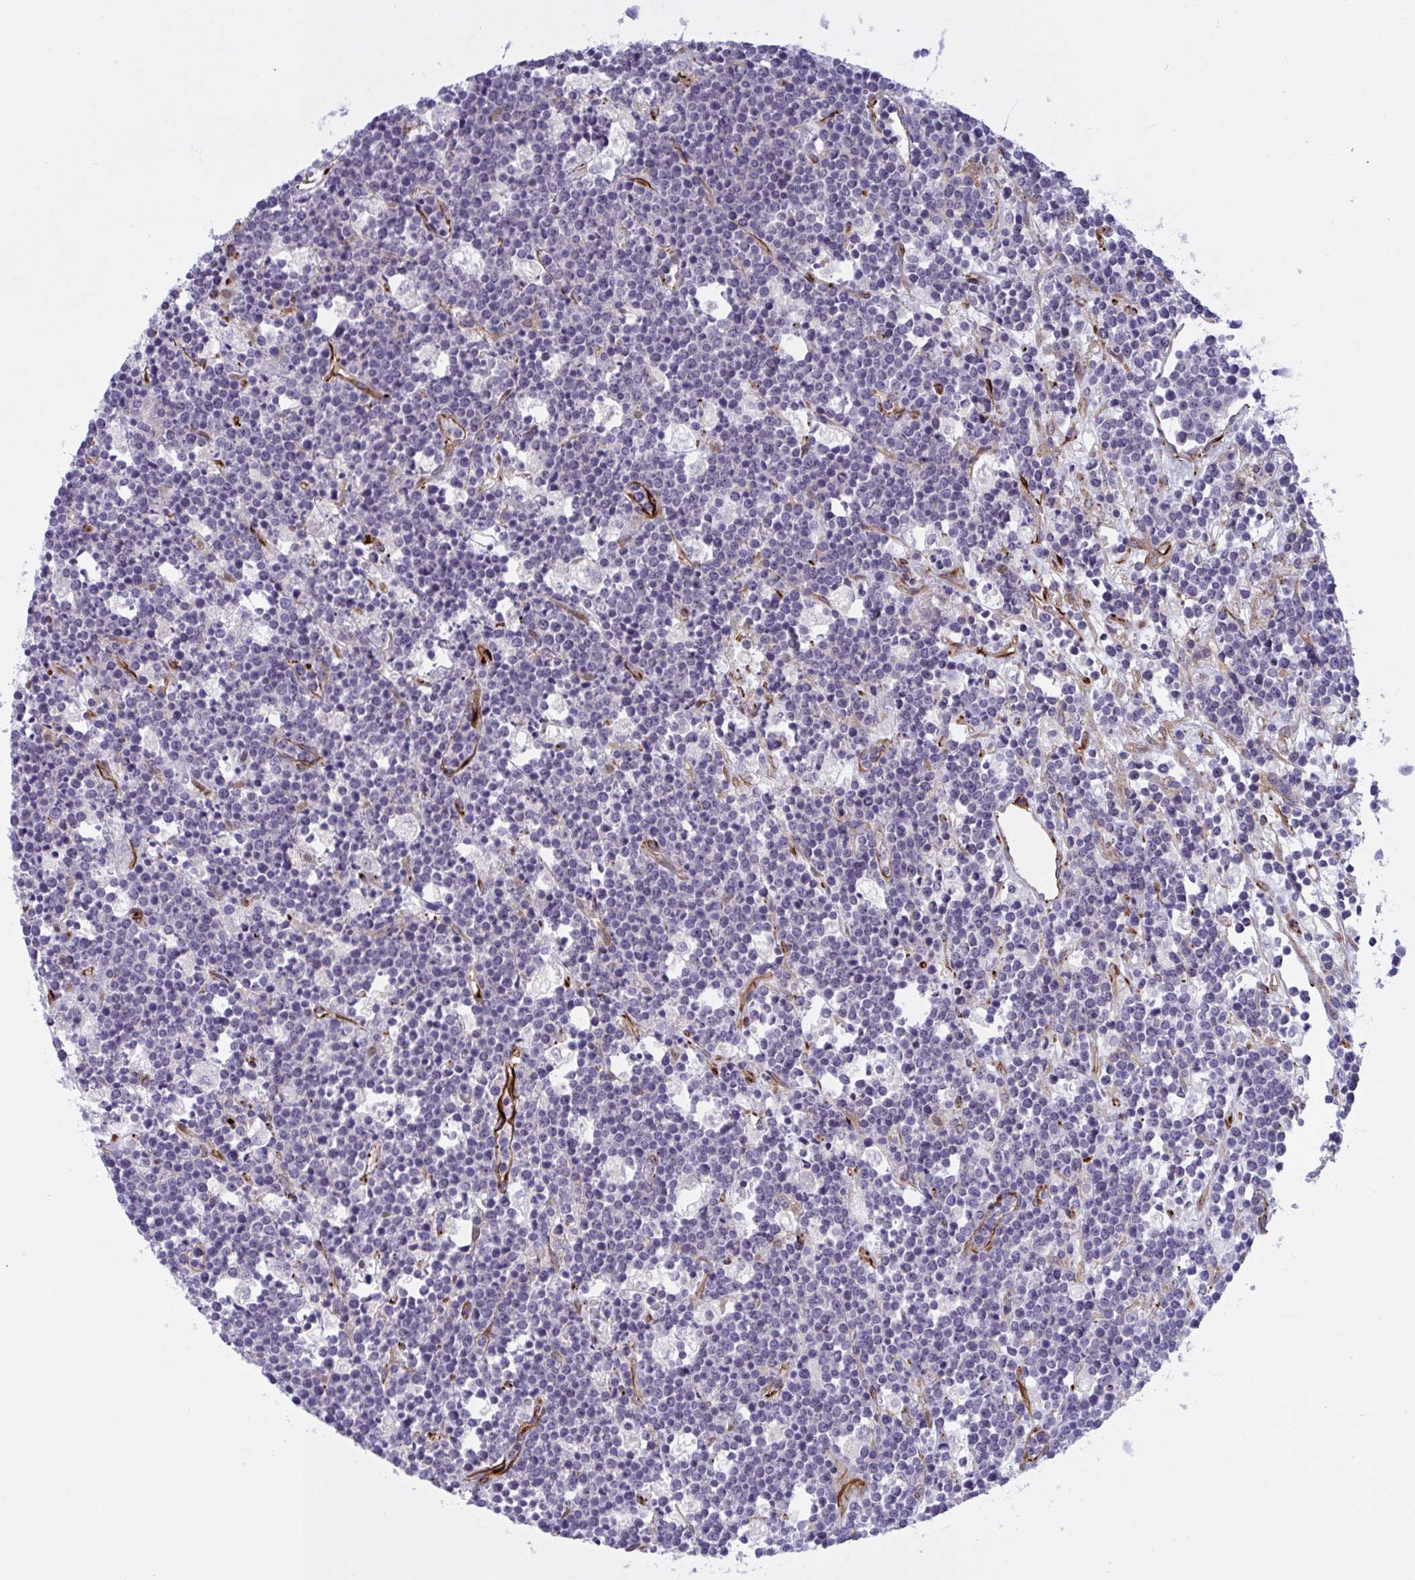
{"staining": {"intensity": "negative", "quantity": "none", "location": "none"}, "tissue": "lymphoma", "cell_type": "Tumor cells", "image_type": "cancer", "snomed": [{"axis": "morphology", "description": "Malignant lymphoma, non-Hodgkin's type, High grade"}, {"axis": "topography", "description": "Ovary"}], "caption": "Protein analysis of malignant lymphoma, non-Hodgkin's type (high-grade) demonstrates no significant positivity in tumor cells.", "gene": "PRRT4", "patient": {"sex": "female", "age": 56}}